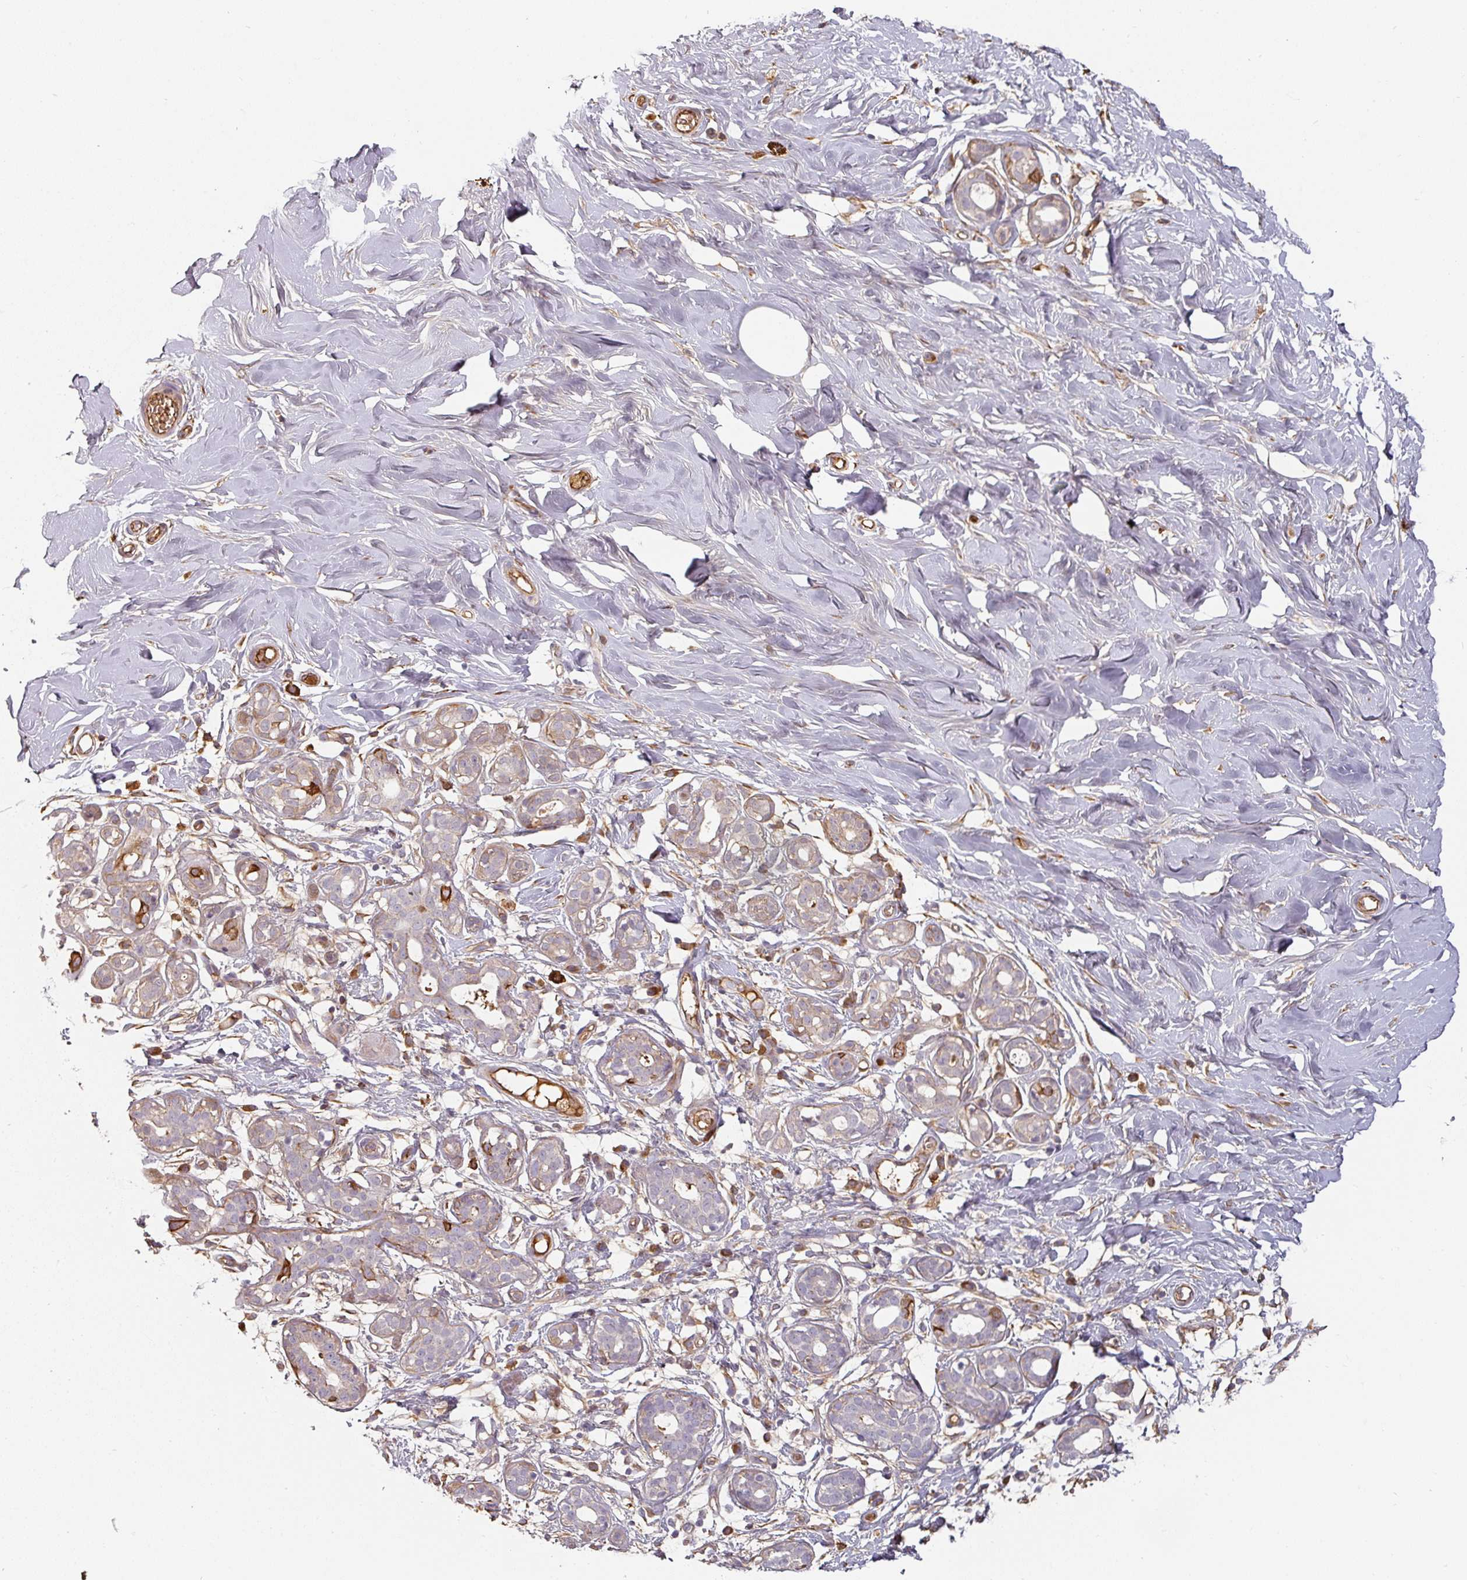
{"staining": {"intensity": "negative", "quantity": "none", "location": "none"}, "tissue": "breast", "cell_type": "Adipocytes", "image_type": "normal", "snomed": [{"axis": "morphology", "description": "Normal tissue, NOS"}, {"axis": "topography", "description": "Breast"}], "caption": "Adipocytes show no significant protein expression in normal breast. Nuclei are stained in blue.", "gene": "CEP78", "patient": {"sex": "female", "age": 27}}